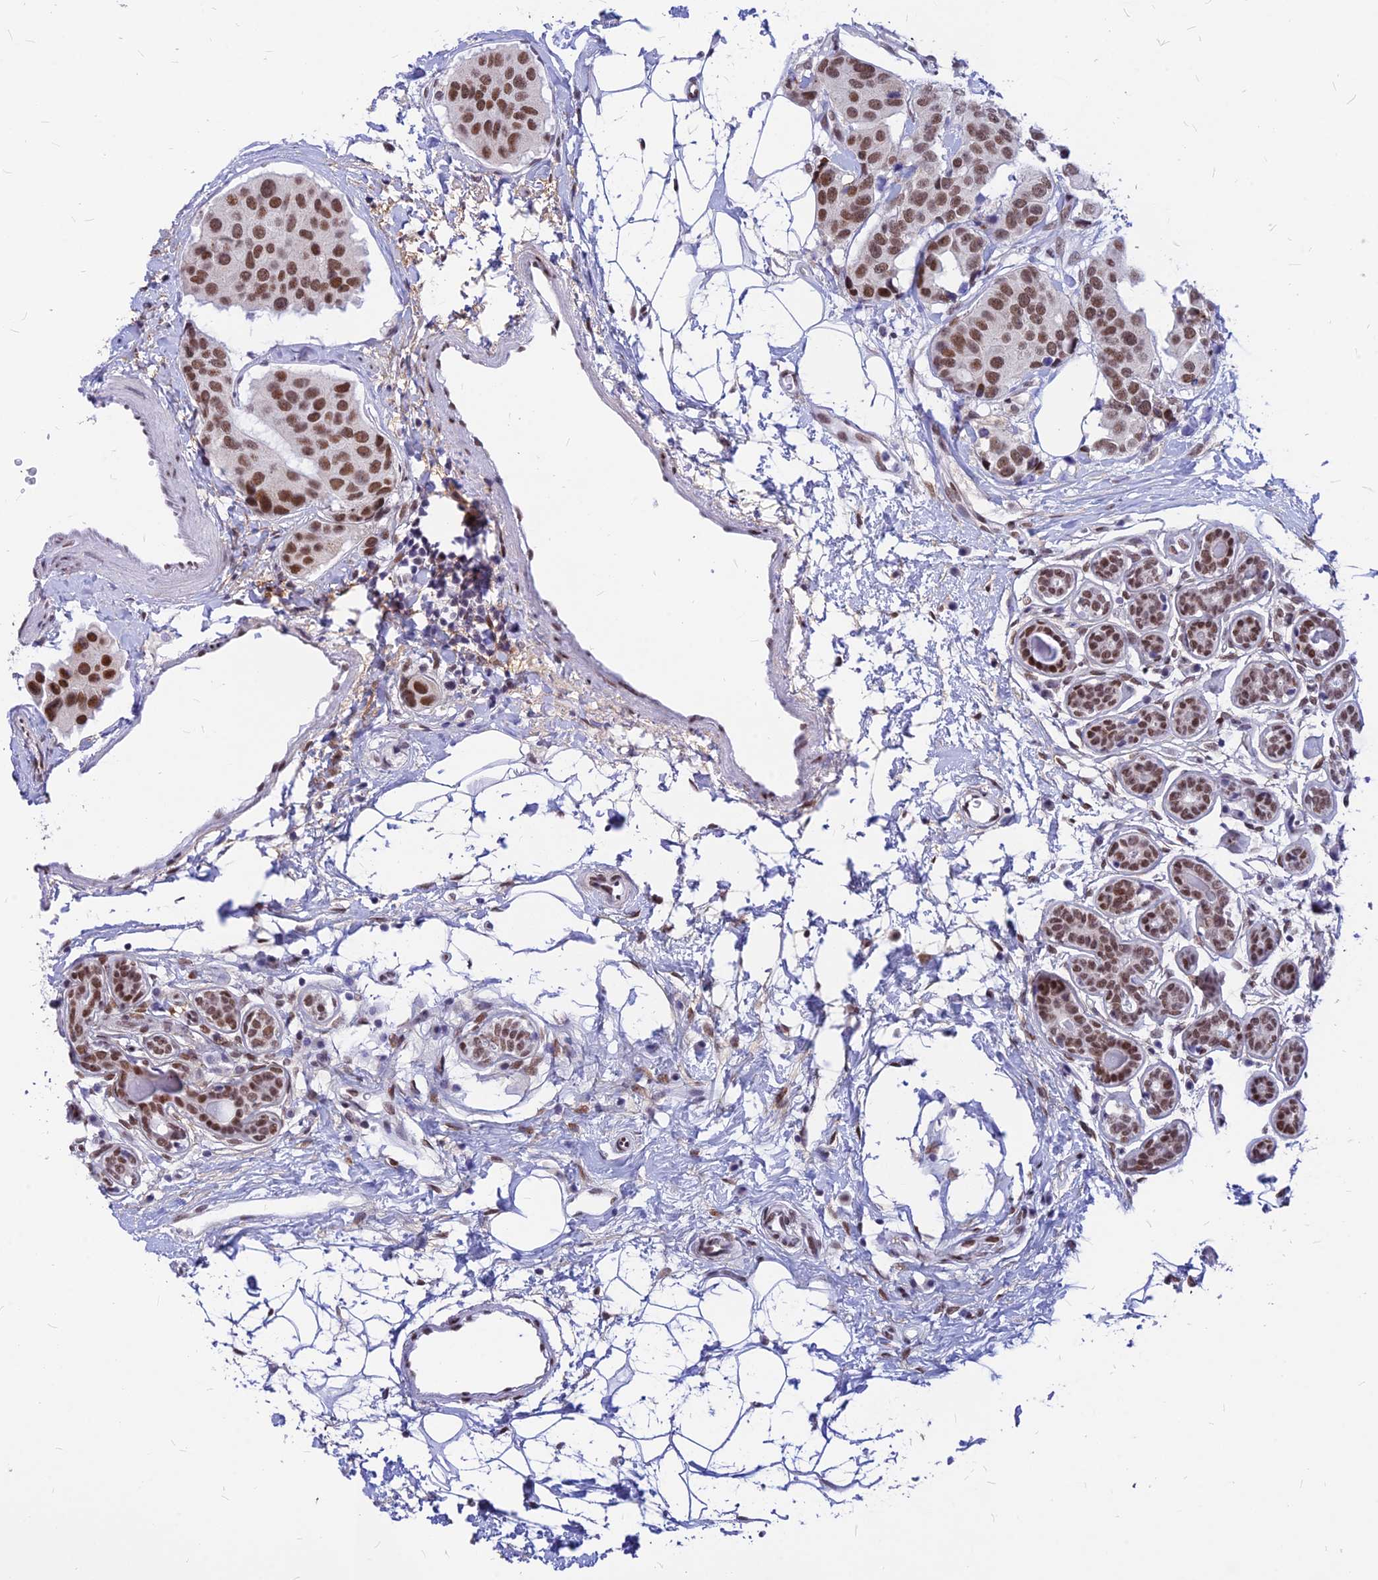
{"staining": {"intensity": "strong", "quantity": ">75%", "location": "nuclear"}, "tissue": "breast cancer", "cell_type": "Tumor cells", "image_type": "cancer", "snomed": [{"axis": "morphology", "description": "Normal tissue, NOS"}, {"axis": "morphology", "description": "Duct carcinoma"}, {"axis": "topography", "description": "Breast"}], "caption": "Immunohistochemistry (IHC) of breast cancer demonstrates high levels of strong nuclear positivity in about >75% of tumor cells. Using DAB (3,3'-diaminobenzidine) (brown) and hematoxylin (blue) stains, captured at high magnification using brightfield microscopy.", "gene": "KCTD13", "patient": {"sex": "female", "age": 39}}